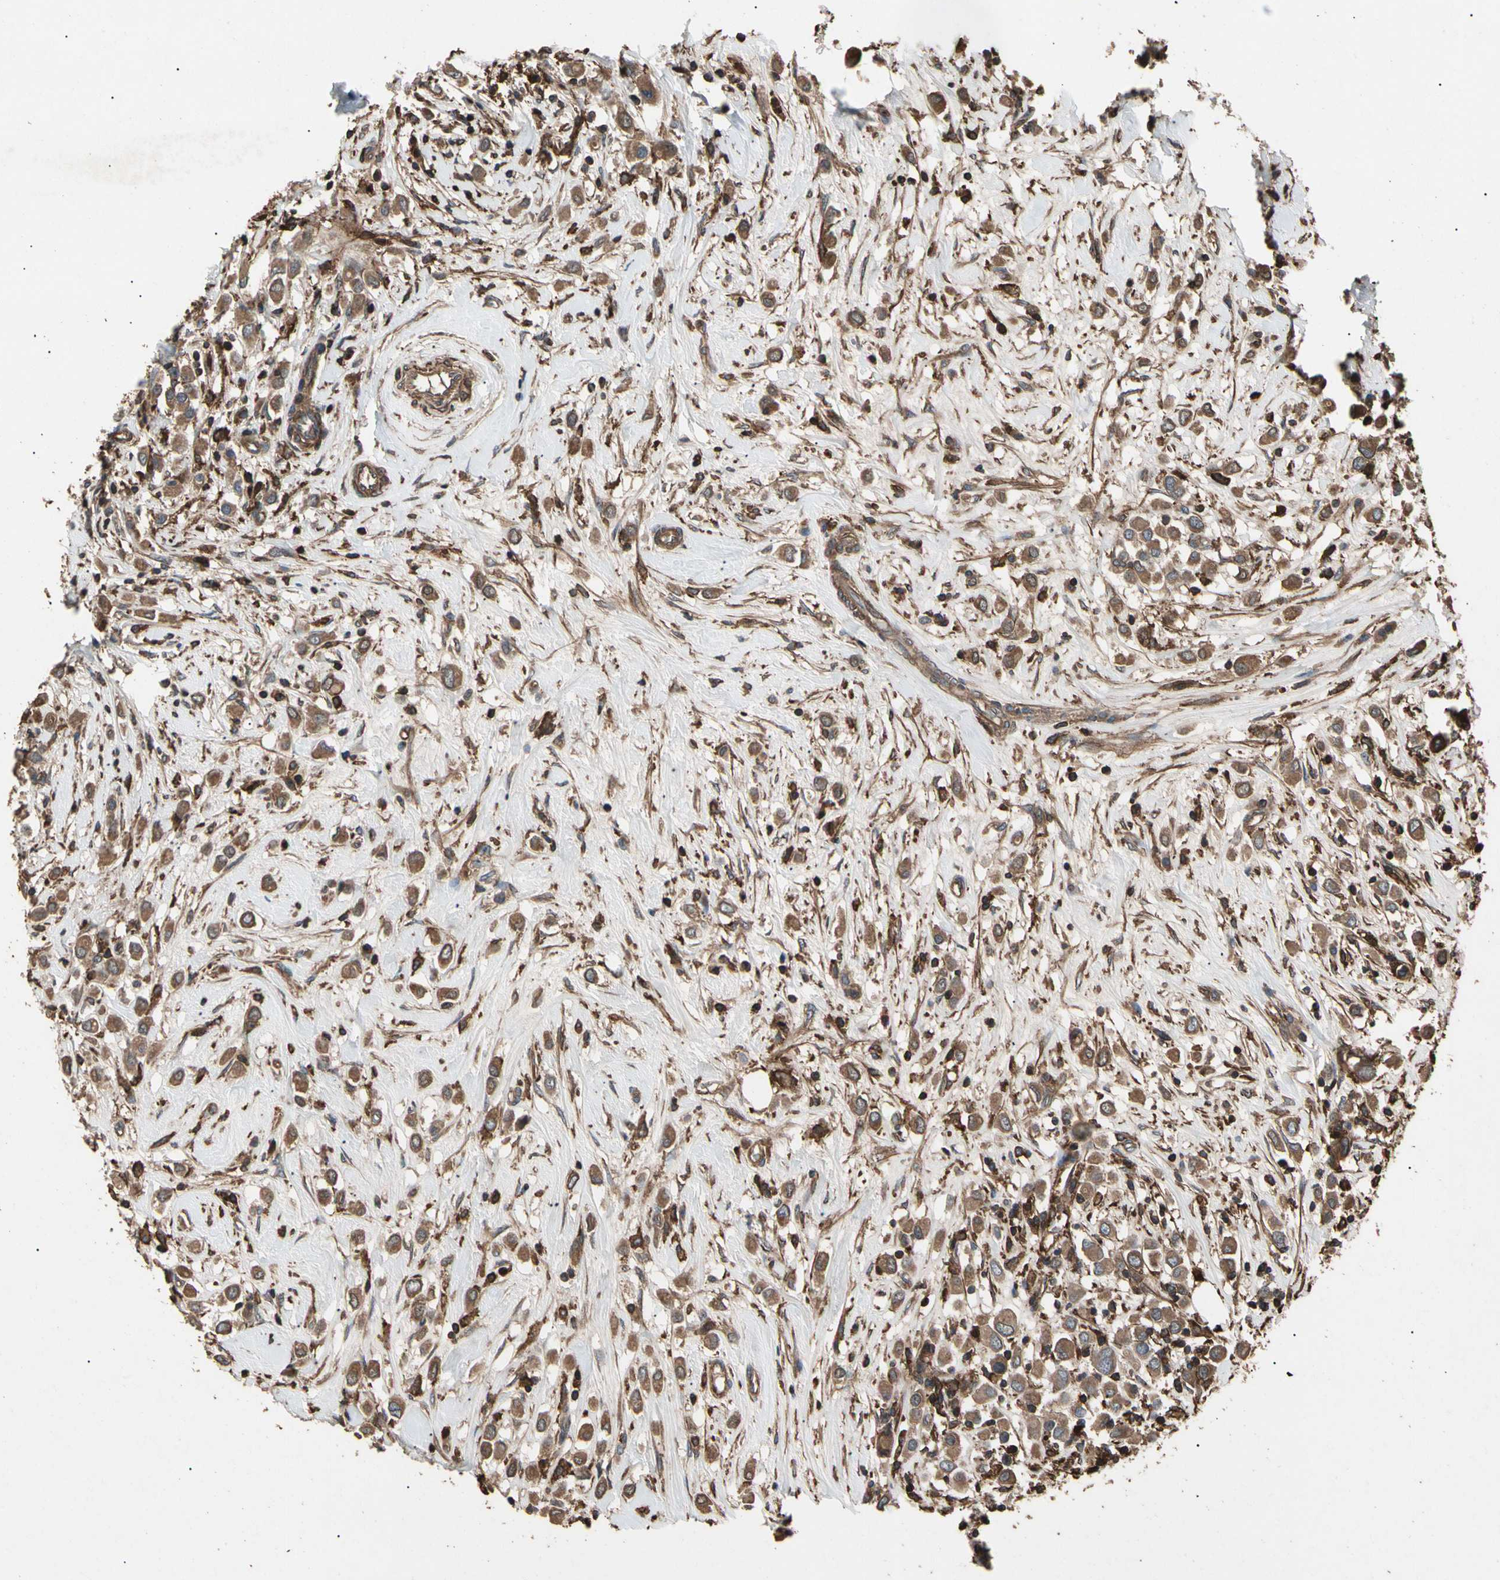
{"staining": {"intensity": "moderate", "quantity": ">75%", "location": "cytoplasmic/membranous"}, "tissue": "breast cancer", "cell_type": "Tumor cells", "image_type": "cancer", "snomed": [{"axis": "morphology", "description": "Duct carcinoma"}, {"axis": "topography", "description": "Breast"}], "caption": "This is a histology image of immunohistochemistry (IHC) staining of breast cancer (invasive ductal carcinoma), which shows moderate expression in the cytoplasmic/membranous of tumor cells.", "gene": "AGBL2", "patient": {"sex": "female", "age": 61}}